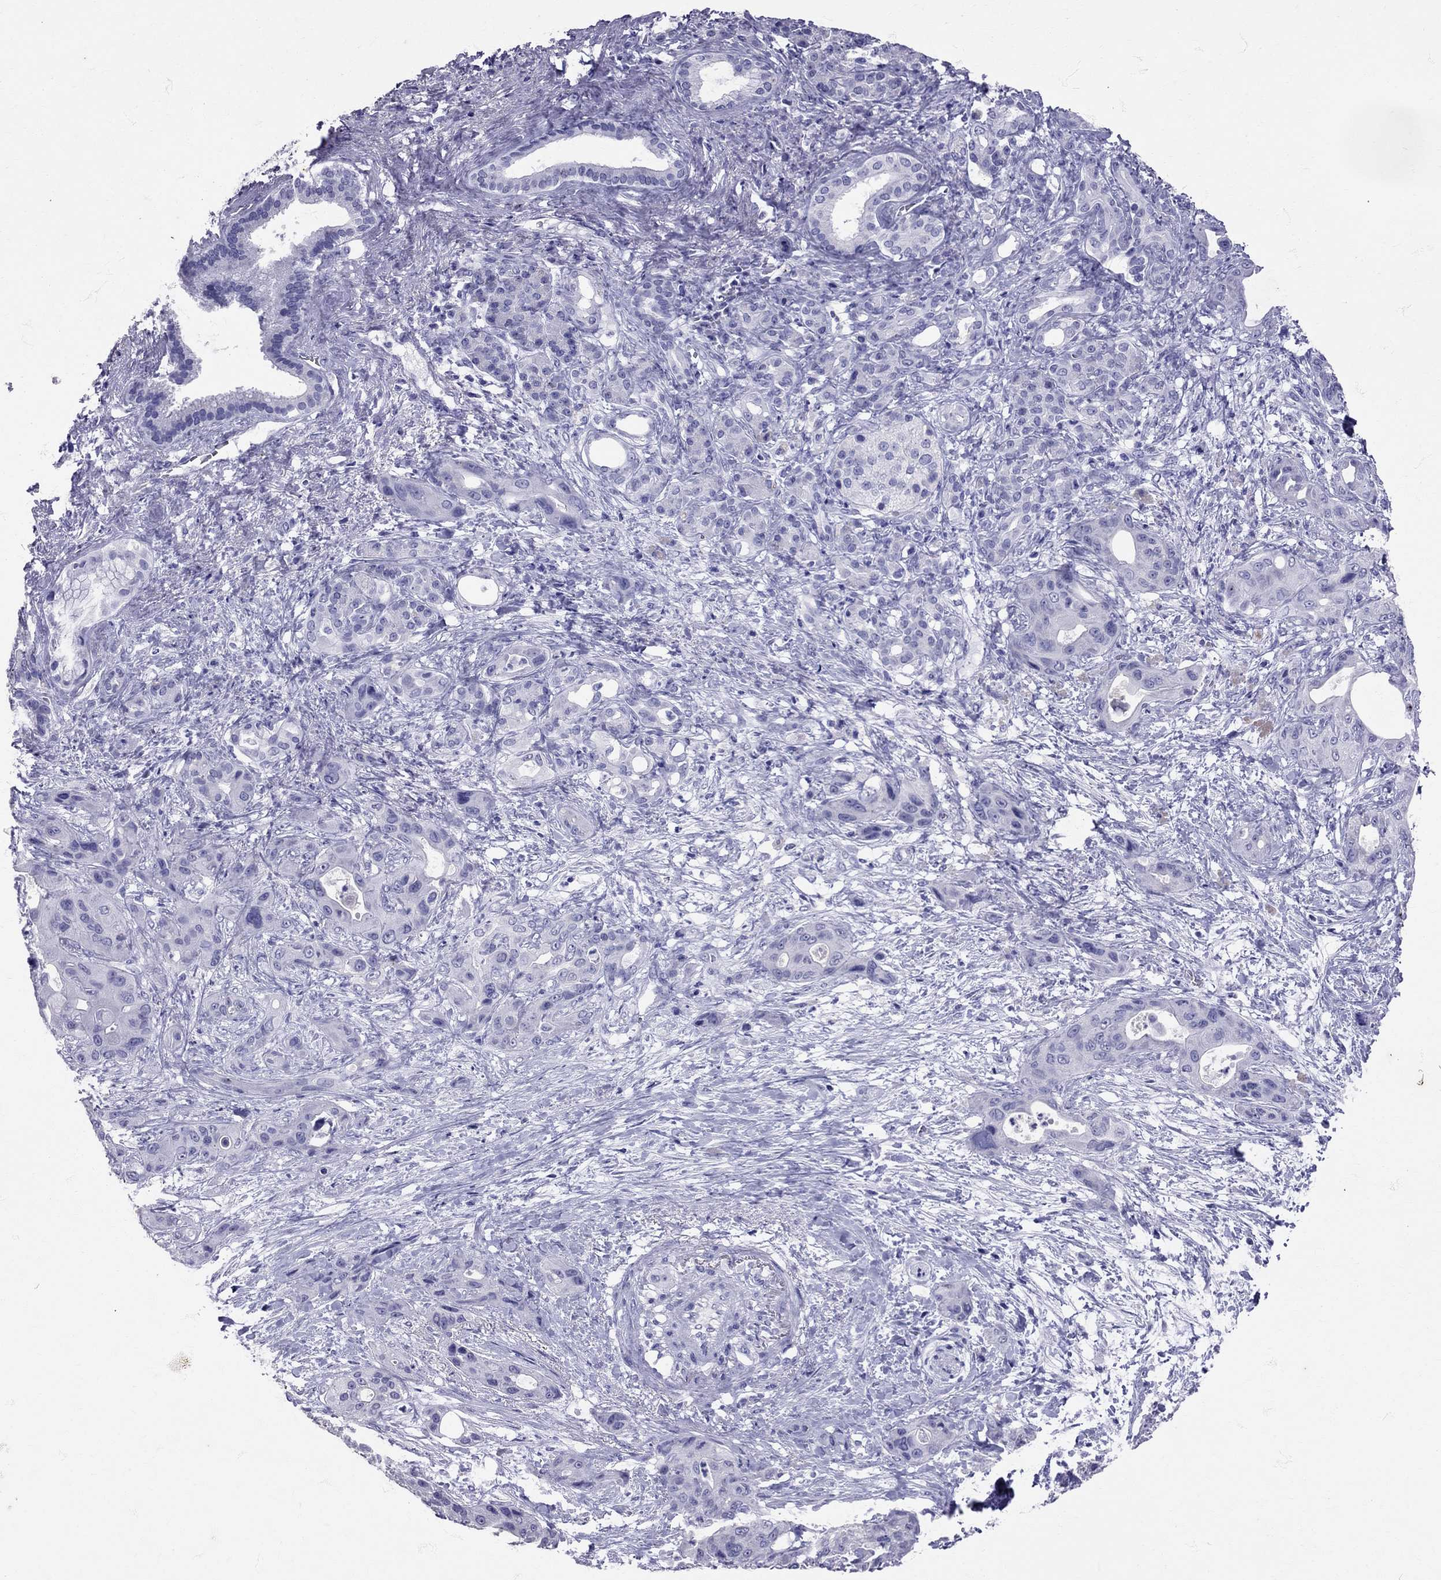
{"staining": {"intensity": "negative", "quantity": "none", "location": "none"}, "tissue": "pancreatic cancer", "cell_type": "Tumor cells", "image_type": "cancer", "snomed": [{"axis": "morphology", "description": "Adenocarcinoma, NOS"}, {"axis": "topography", "description": "Pancreas"}], "caption": "Tumor cells are negative for brown protein staining in adenocarcinoma (pancreatic).", "gene": "AVP", "patient": {"sex": "male", "age": 71}}